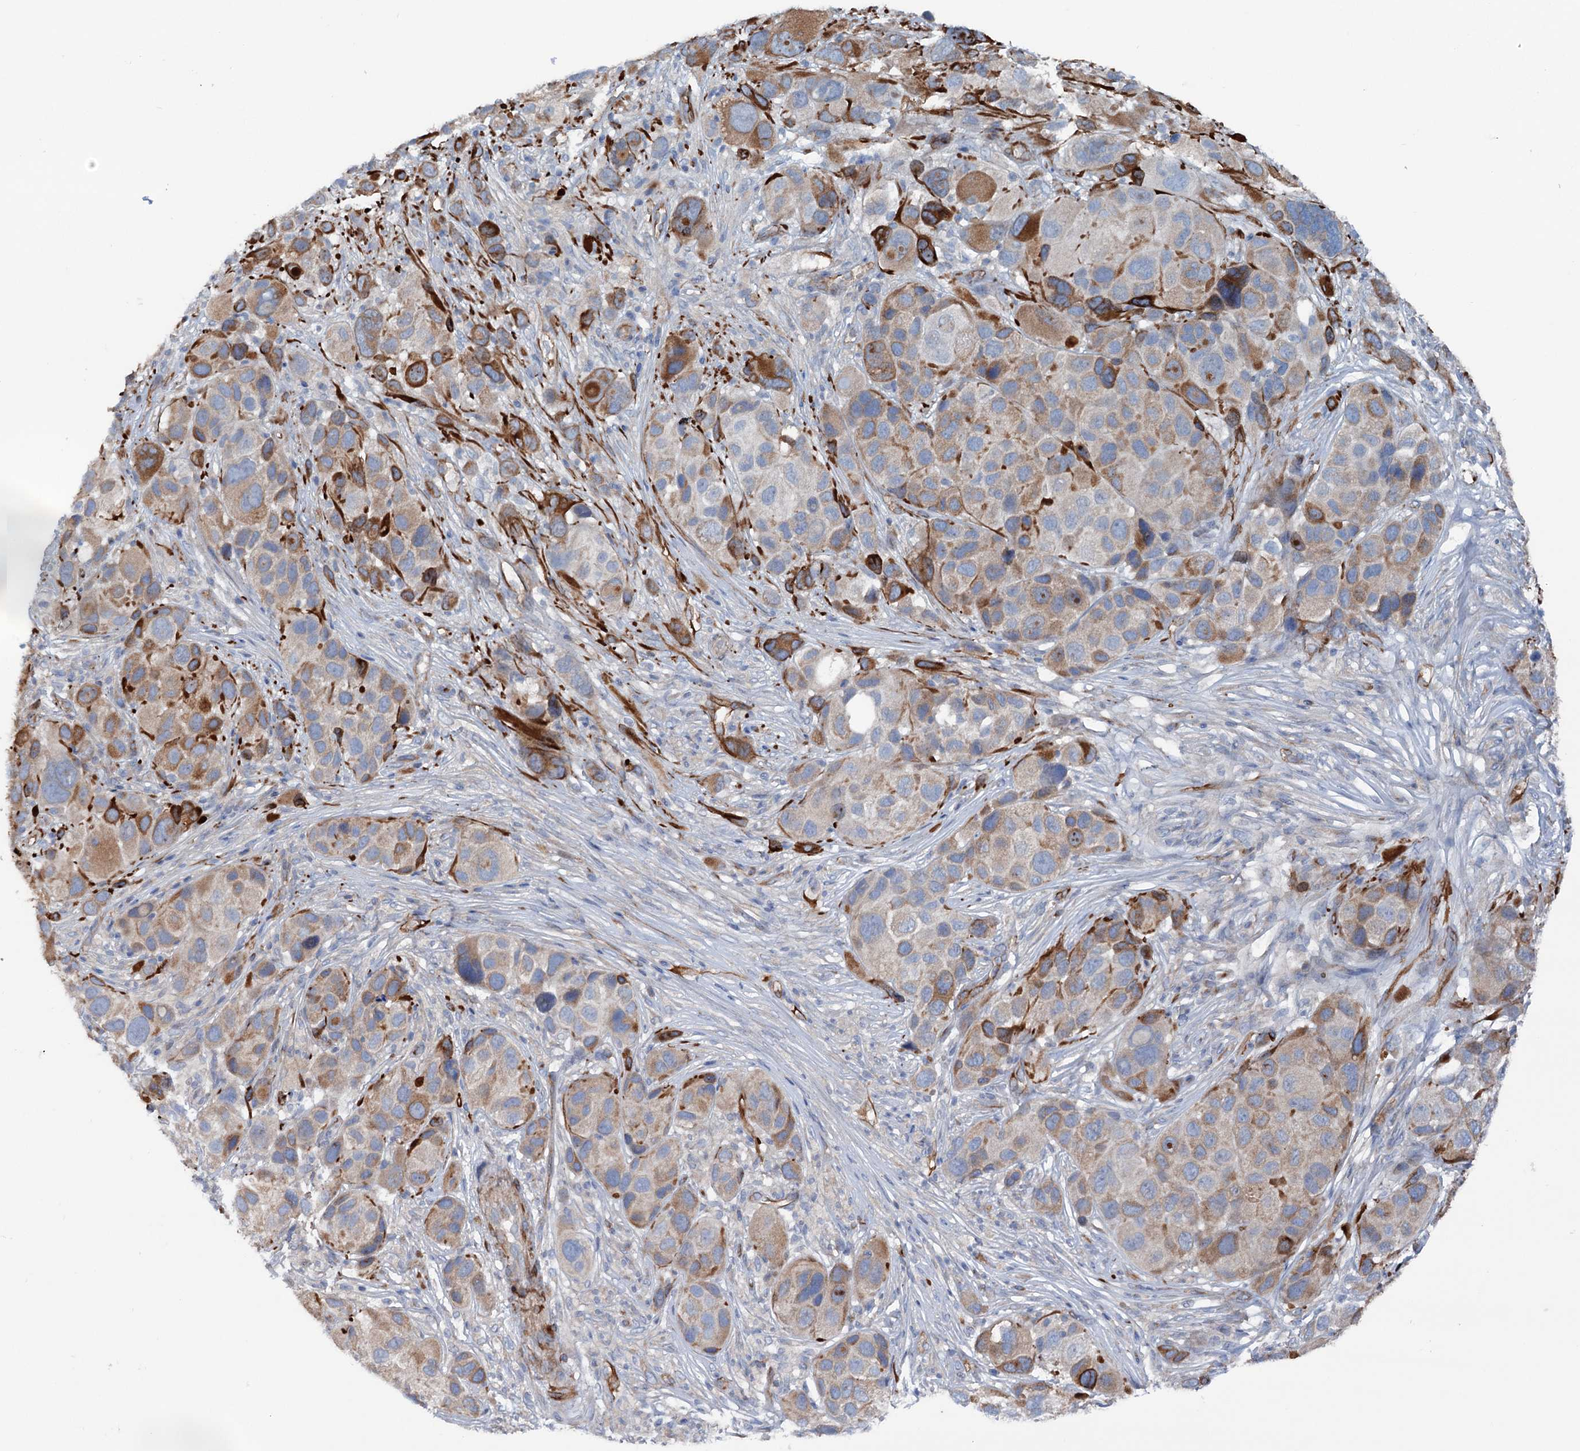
{"staining": {"intensity": "moderate", "quantity": "25%-75%", "location": "cytoplasmic/membranous"}, "tissue": "melanoma", "cell_type": "Tumor cells", "image_type": "cancer", "snomed": [{"axis": "morphology", "description": "Malignant melanoma, NOS"}, {"axis": "topography", "description": "Skin of trunk"}], "caption": "About 25%-75% of tumor cells in human melanoma demonstrate moderate cytoplasmic/membranous protein positivity as visualized by brown immunohistochemical staining.", "gene": "CALCOCO1", "patient": {"sex": "male", "age": 71}}